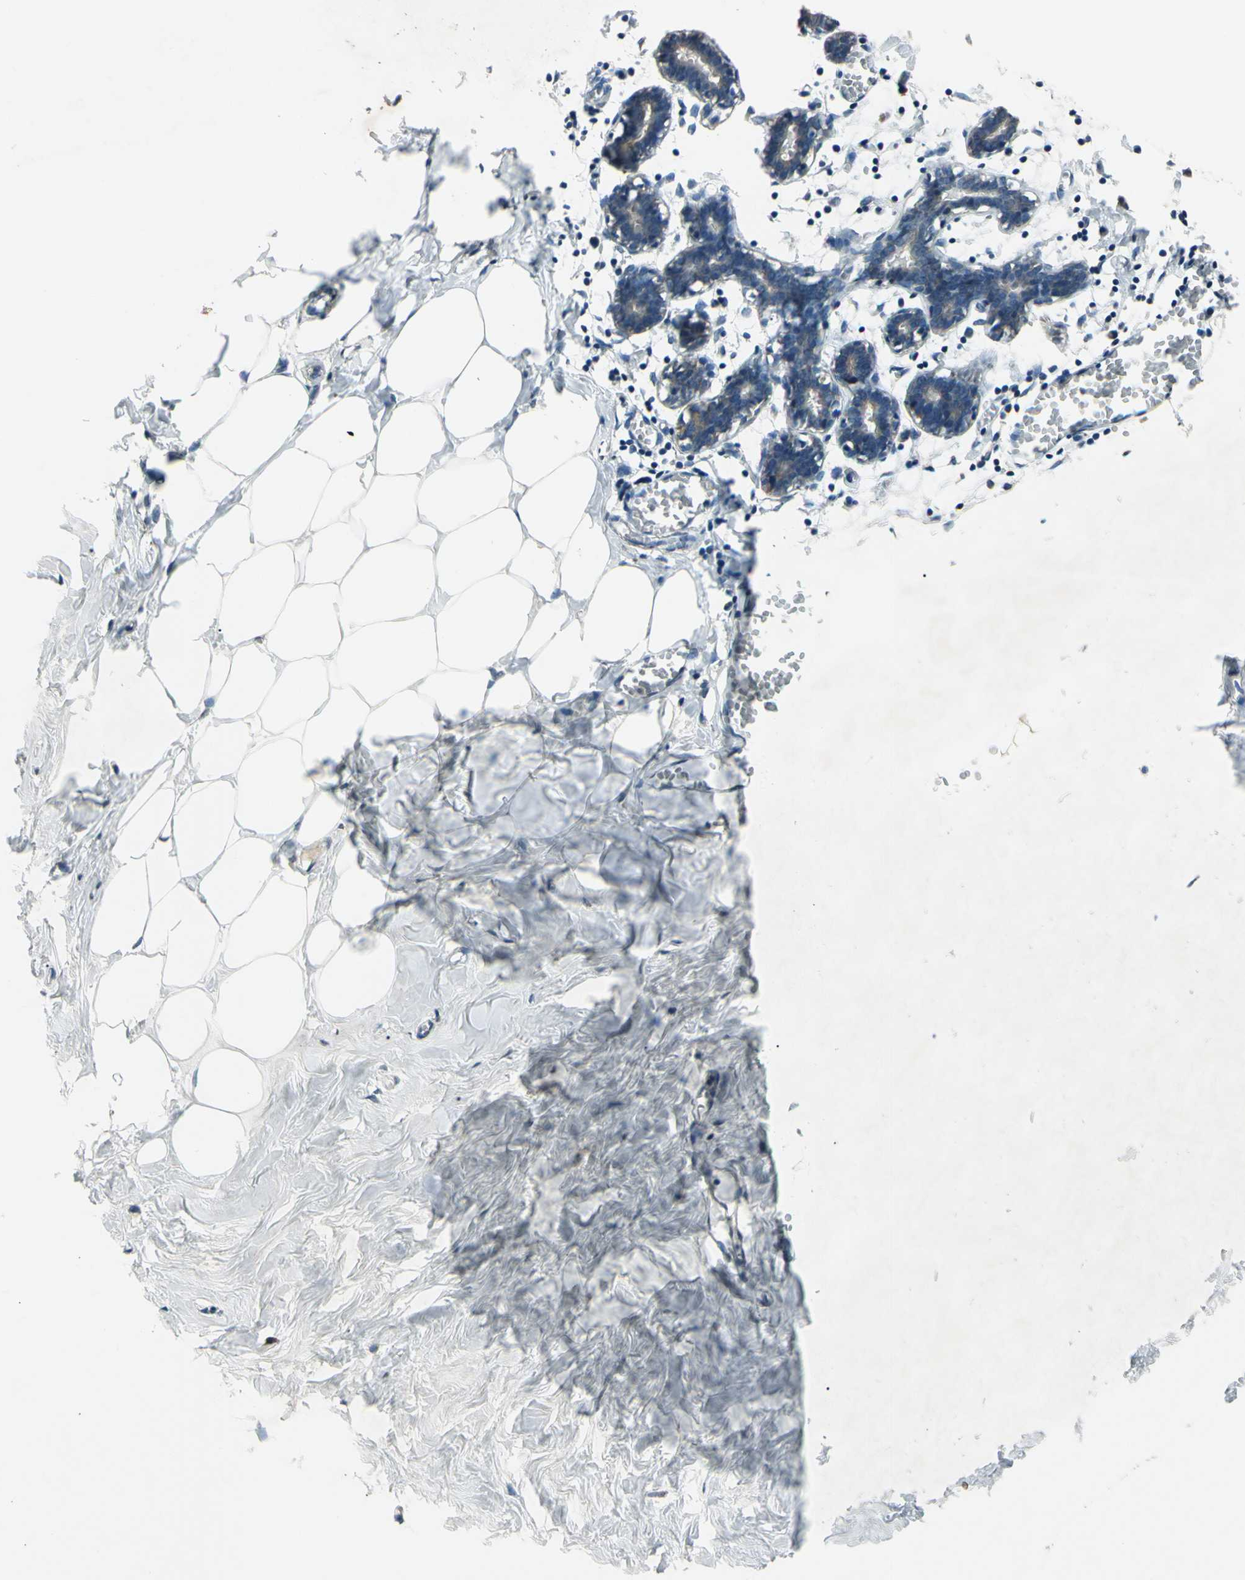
{"staining": {"intensity": "negative", "quantity": "none", "location": "none"}, "tissue": "breast", "cell_type": "Adipocytes", "image_type": "normal", "snomed": [{"axis": "morphology", "description": "Normal tissue, NOS"}, {"axis": "topography", "description": "Breast"}], "caption": "Adipocytes are negative for protein expression in normal human breast. The staining is performed using DAB (3,3'-diaminobenzidine) brown chromogen with nuclei counter-stained in using hematoxylin.", "gene": "ACOT8", "patient": {"sex": "female", "age": 27}}